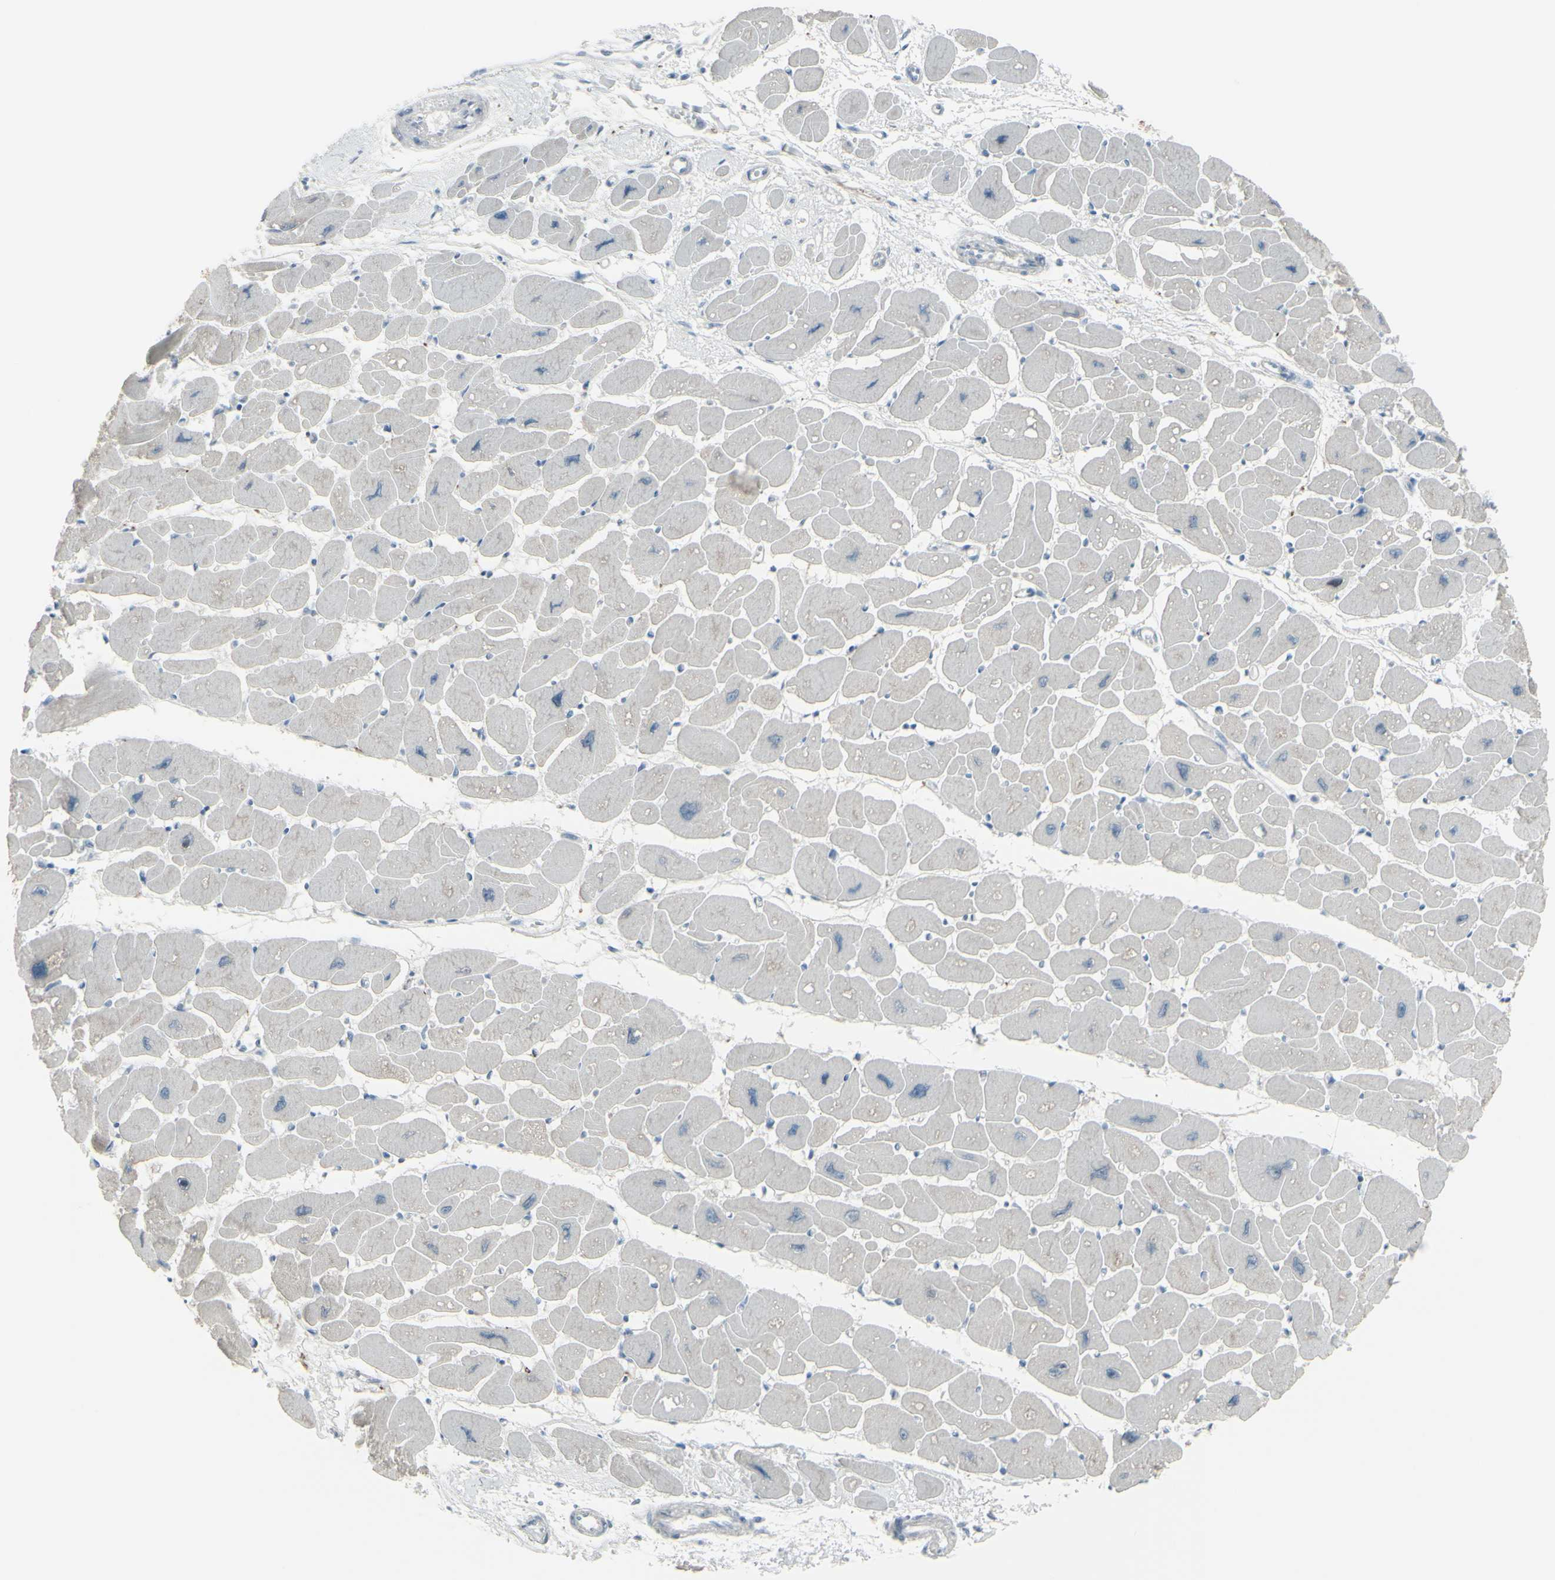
{"staining": {"intensity": "negative", "quantity": "none", "location": "none"}, "tissue": "heart muscle", "cell_type": "Cardiomyocytes", "image_type": "normal", "snomed": [{"axis": "morphology", "description": "Normal tissue, NOS"}, {"axis": "topography", "description": "Heart"}], "caption": "Human heart muscle stained for a protein using immunohistochemistry (IHC) displays no staining in cardiomyocytes.", "gene": "RAB3A", "patient": {"sex": "female", "age": 54}}